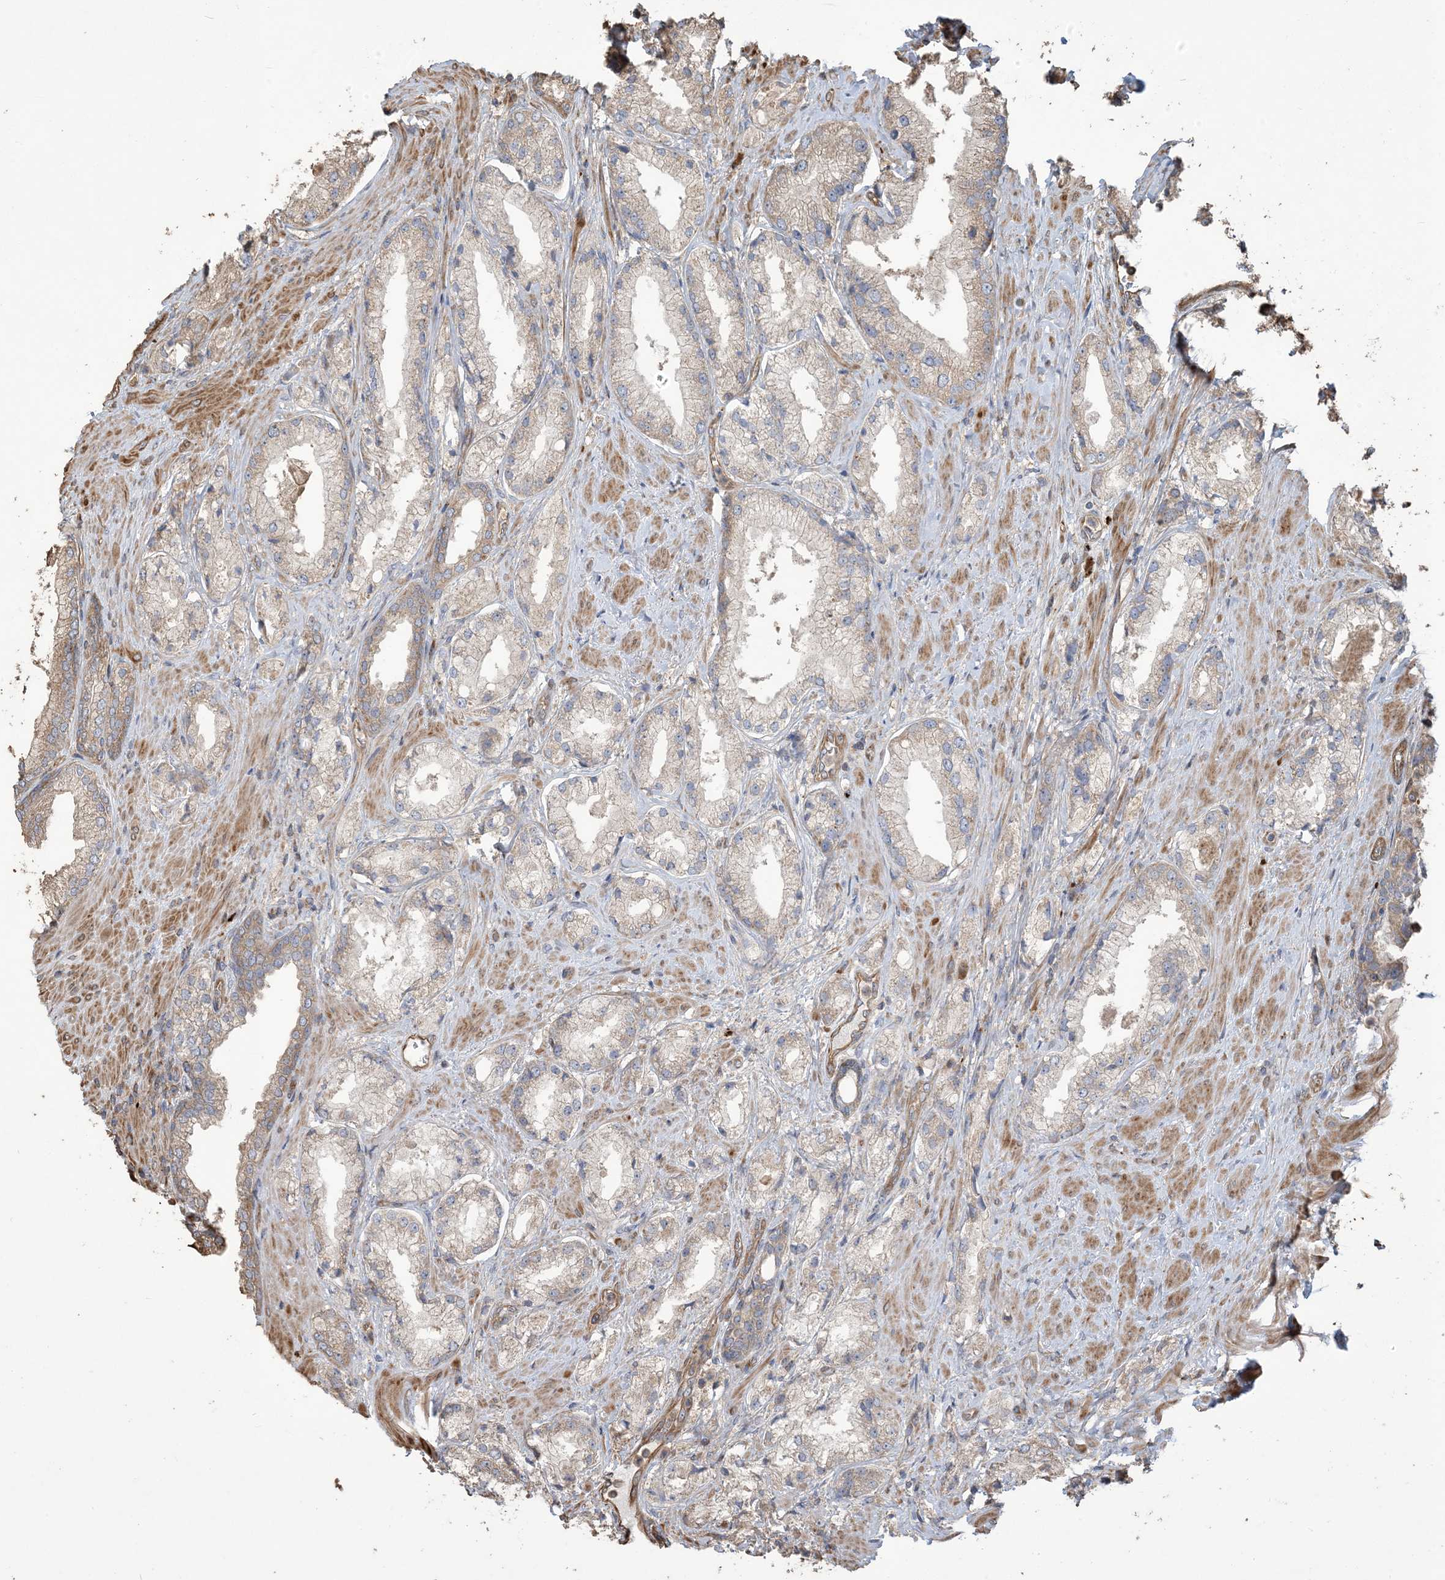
{"staining": {"intensity": "weak", "quantity": "25%-75%", "location": "cytoplasmic/membranous"}, "tissue": "prostate cancer", "cell_type": "Tumor cells", "image_type": "cancer", "snomed": [{"axis": "morphology", "description": "Adenocarcinoma, Low grade"}, {"axis": "topography", "description": "Prostate"}], "caption": "An image of prostate cancer stained for a protein displays weak cytoplasmic/membranous brown staining in tumor cells.", "gene": "KLHL18", "patient": {"sex": "male", "age": 67}}